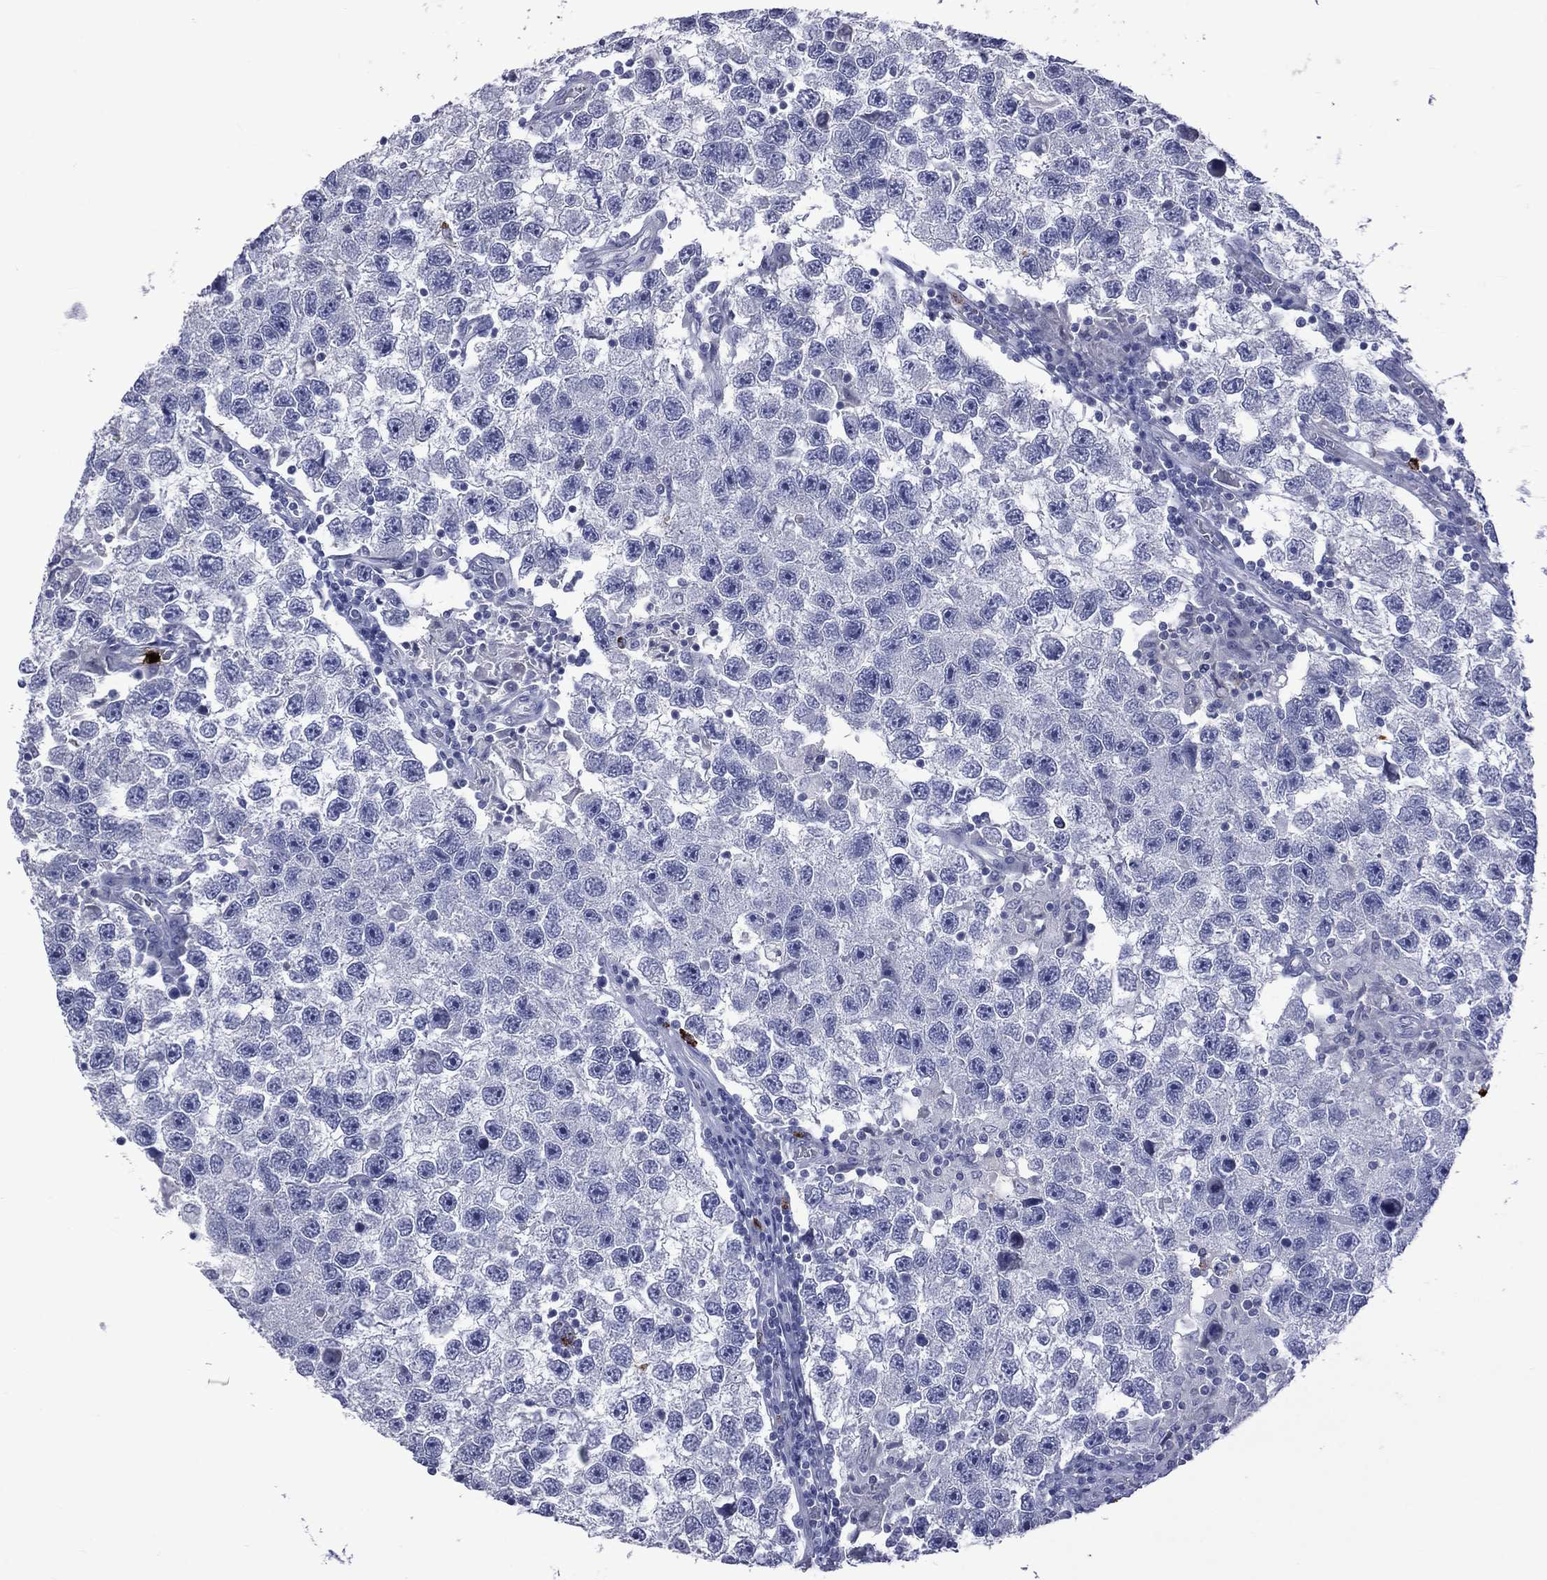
{"staining": {"intensity": "negative", "quantity": "none", "location": "none"}, "tissue": "testis cancer", "cell_type": "Tumor cells", "image_type": "cancer", "snomed": [{"axis": "morphology", "description": "Seminoma, NOS"}, {"axis": "topography", "description": "Testis"}], "caption": "This is an immunohistochemistry (IHC) micrograph of human testis seminoma. There is no staining in tumor cells.", "gene": "ELANE", "patient": {"sex": "male", "age": 26}}